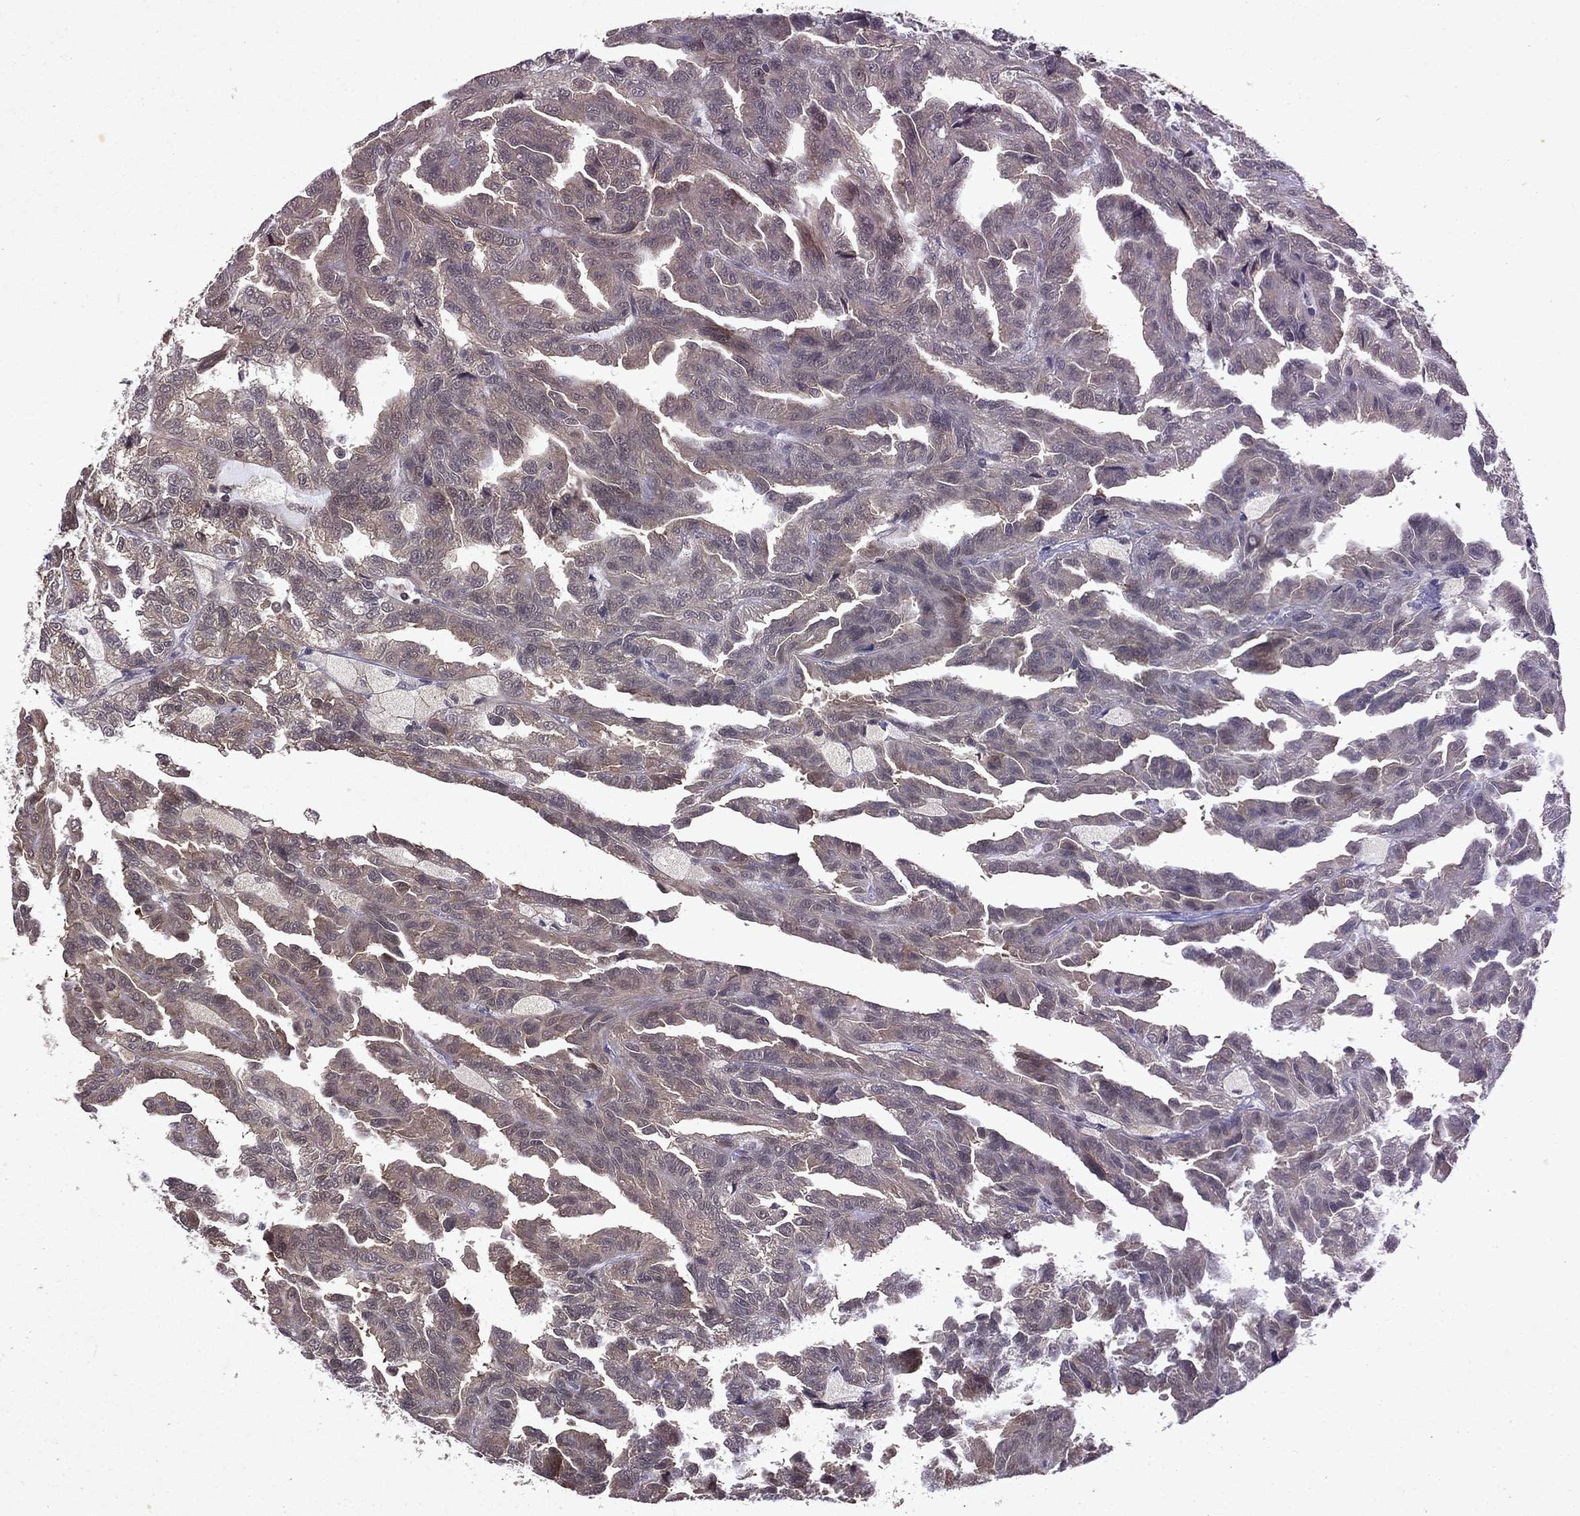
{"staining": {"intensity": "weak", "quantity": "25%-75%", "location": "cytoplasmic/membranous"}, "tissue": "renal cancer", "cell_type": "Tumor cells", "image_type": "cancer", "snomed": [{"axis": "morphology", "description": "Adenocarcinoma, NOS"}, {"axis": "topography", "description": "Kidney"}], "caption": "IHC (DAB) staining of adenocarcinoma (renal) reveals weak cytoplasmic/membranous protein staining in about 25%-75% of tumor cells. Using DAB (brown) and hematoxylin (blue) stains, captured at high magnification using brightfield microscopy.", "gene": "MTAP", "patient": {"sex": "male", "age": 79}}